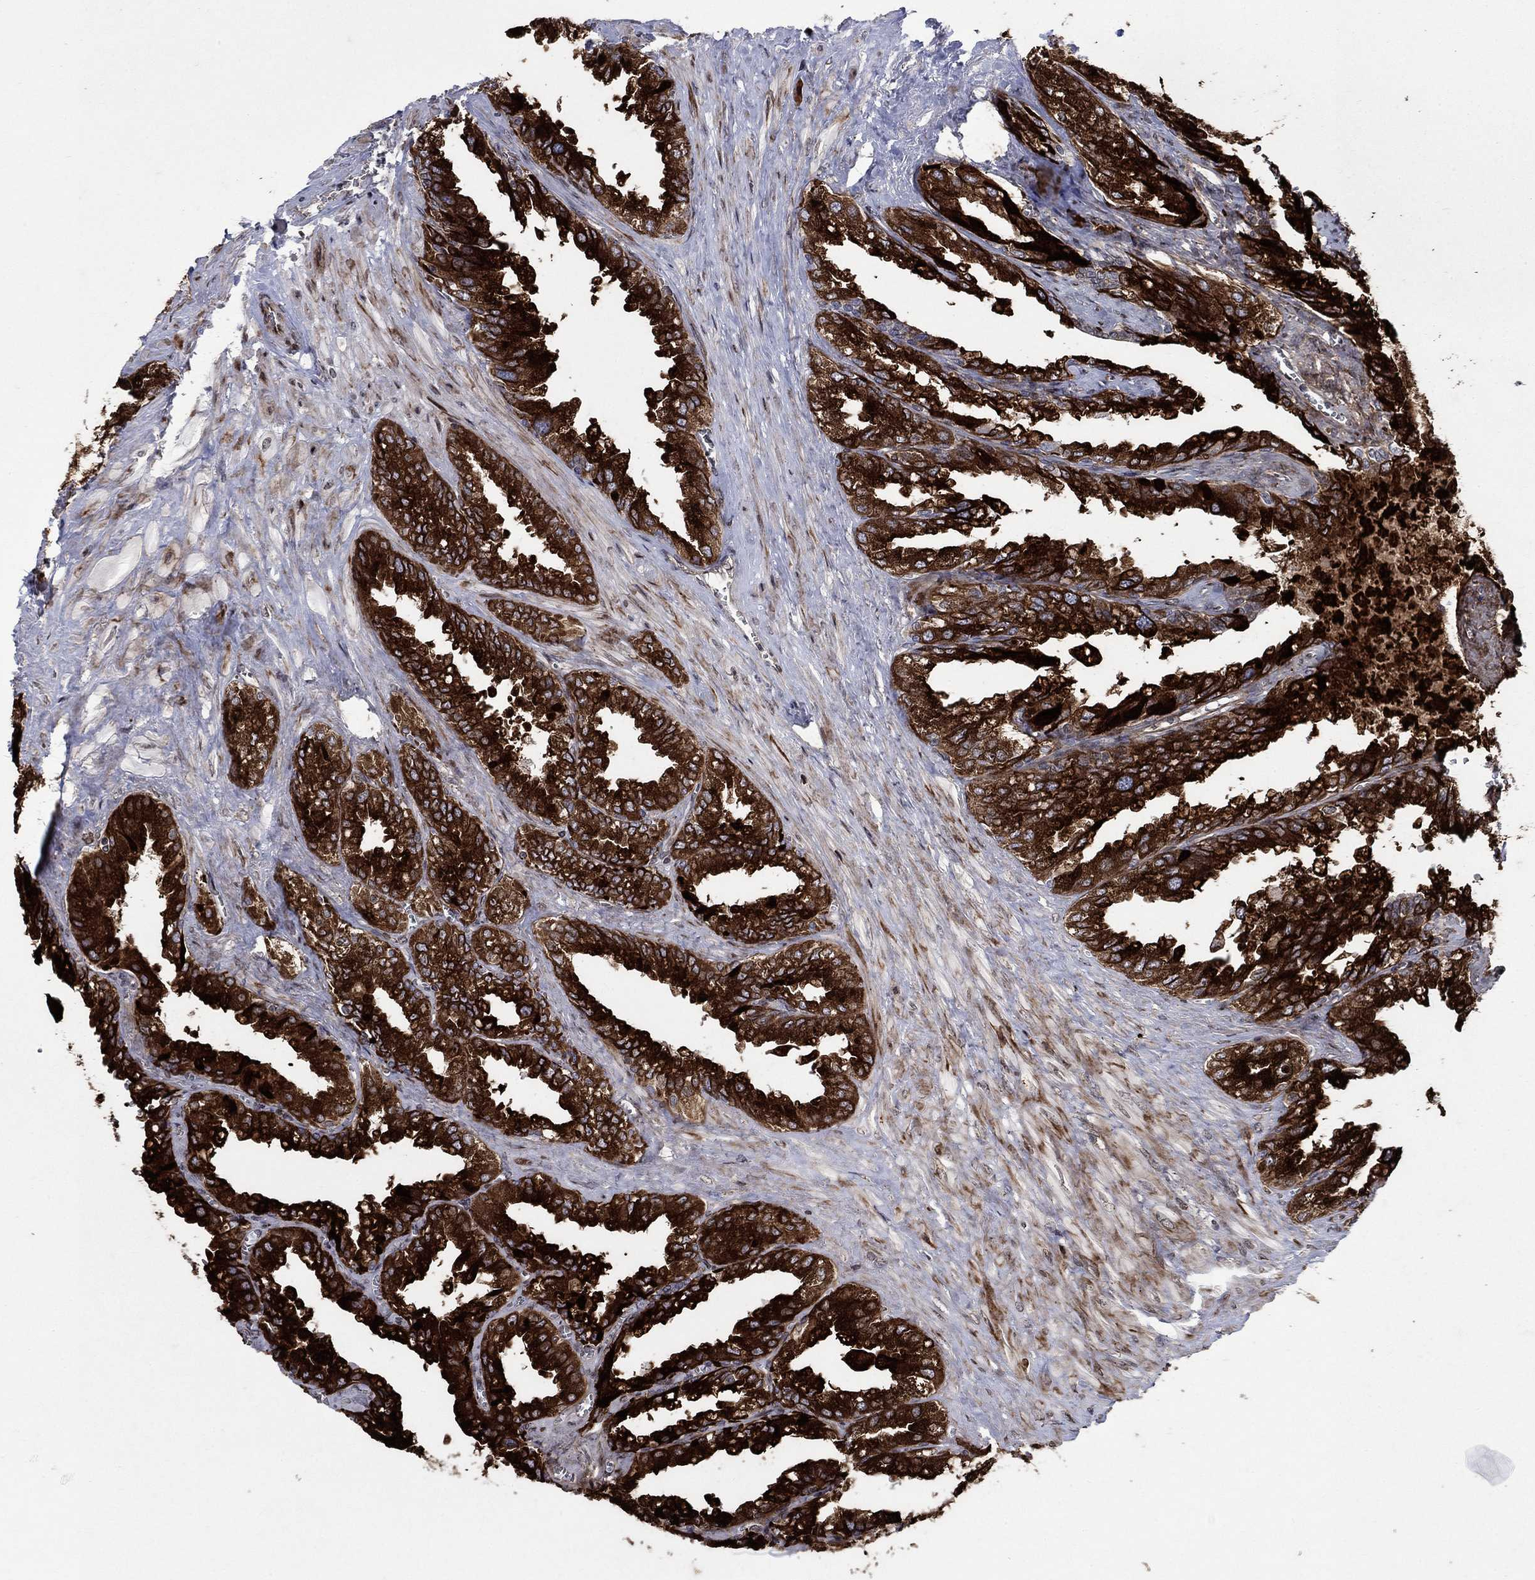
{"staining": {"intensity": "strong", "quantity": ">75%", "location": "cytoplasmic/membranous"}, "tissue": "seminal vesicle", "cell_type": "Glandular cells", "image_type": "normal", "snomed": [{"axis": "morphology", "description": "Normal tissue, NOS"}, {"axis": "topography", "description": "Seminal veicle"}], "caption": "High-magnification brightfield microscopy of benign seminal vesicle stained with DAB (brown) and counterstained with hematoxylin (blue). glandular cells exhibit strong cytoplasmic/membranous expression is present in about>75% of cells.", "gene": "DHRS7", "patient": {"sex": "male", "age": 67}}